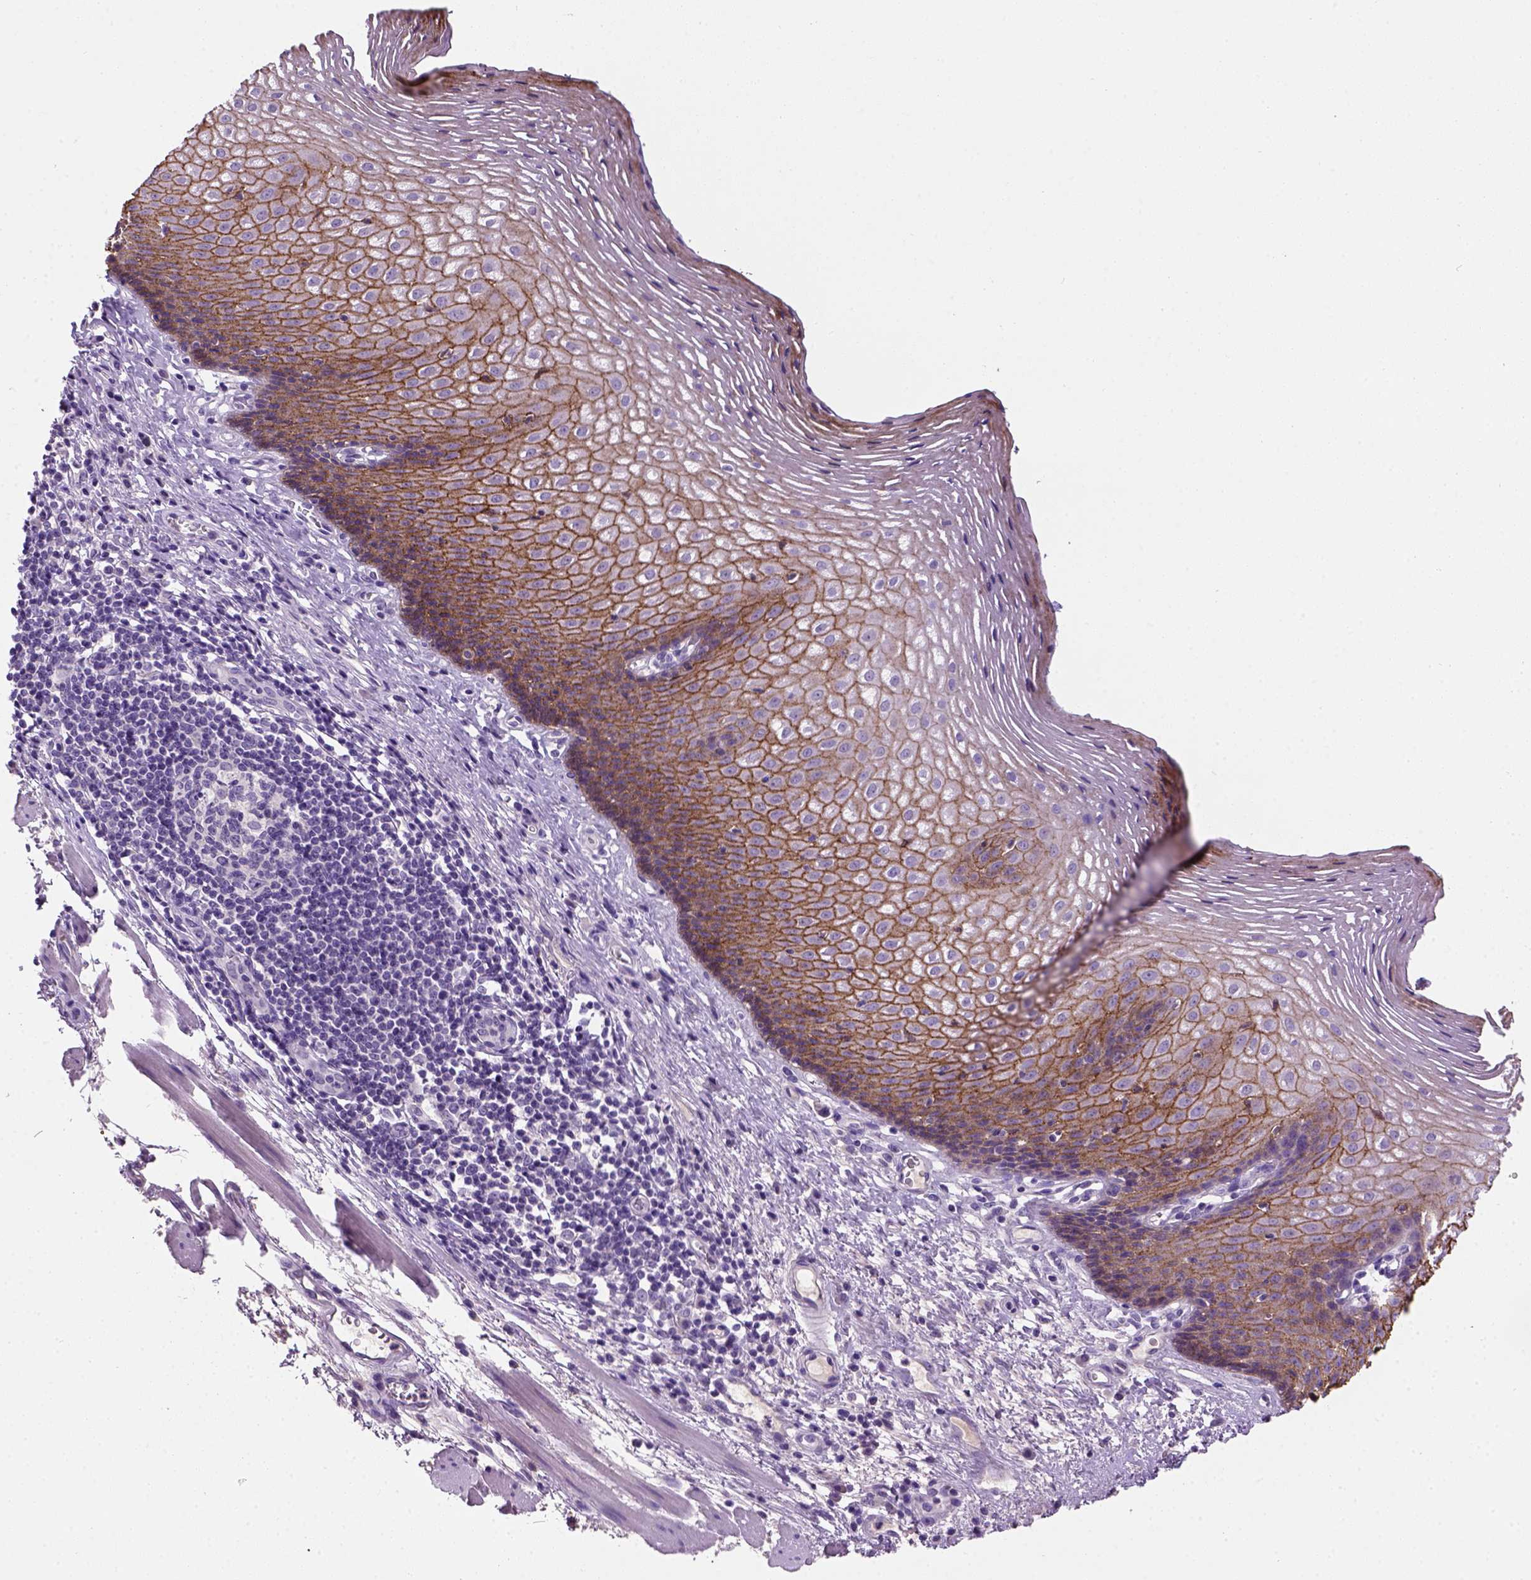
{"staining": {"intensity": "strong", "quantity": ">75%", "location": "cytoplasmic/membranous"}, "tissue": "esophagus", "cell_type": "Squamous epithelial cells", "image_type": "normal", "snomed": [{"axis": "morphology", "description": "Normal tissue, NOS"}, {"axis": "topography", "description": "Esophagus"}], "caption": "Protein positivity by immunohistochemistry (IHC) reveals strong cytoplasmic/membranous staining in about >75% of squamous epithelial cells in benign esophagus. (DAB (3,3'-diaminobenzidine) = brown stain, brightfield microscopy at high magnification).", "gene": "CDH1", "patient": {"sex": "male", "age": 76}}